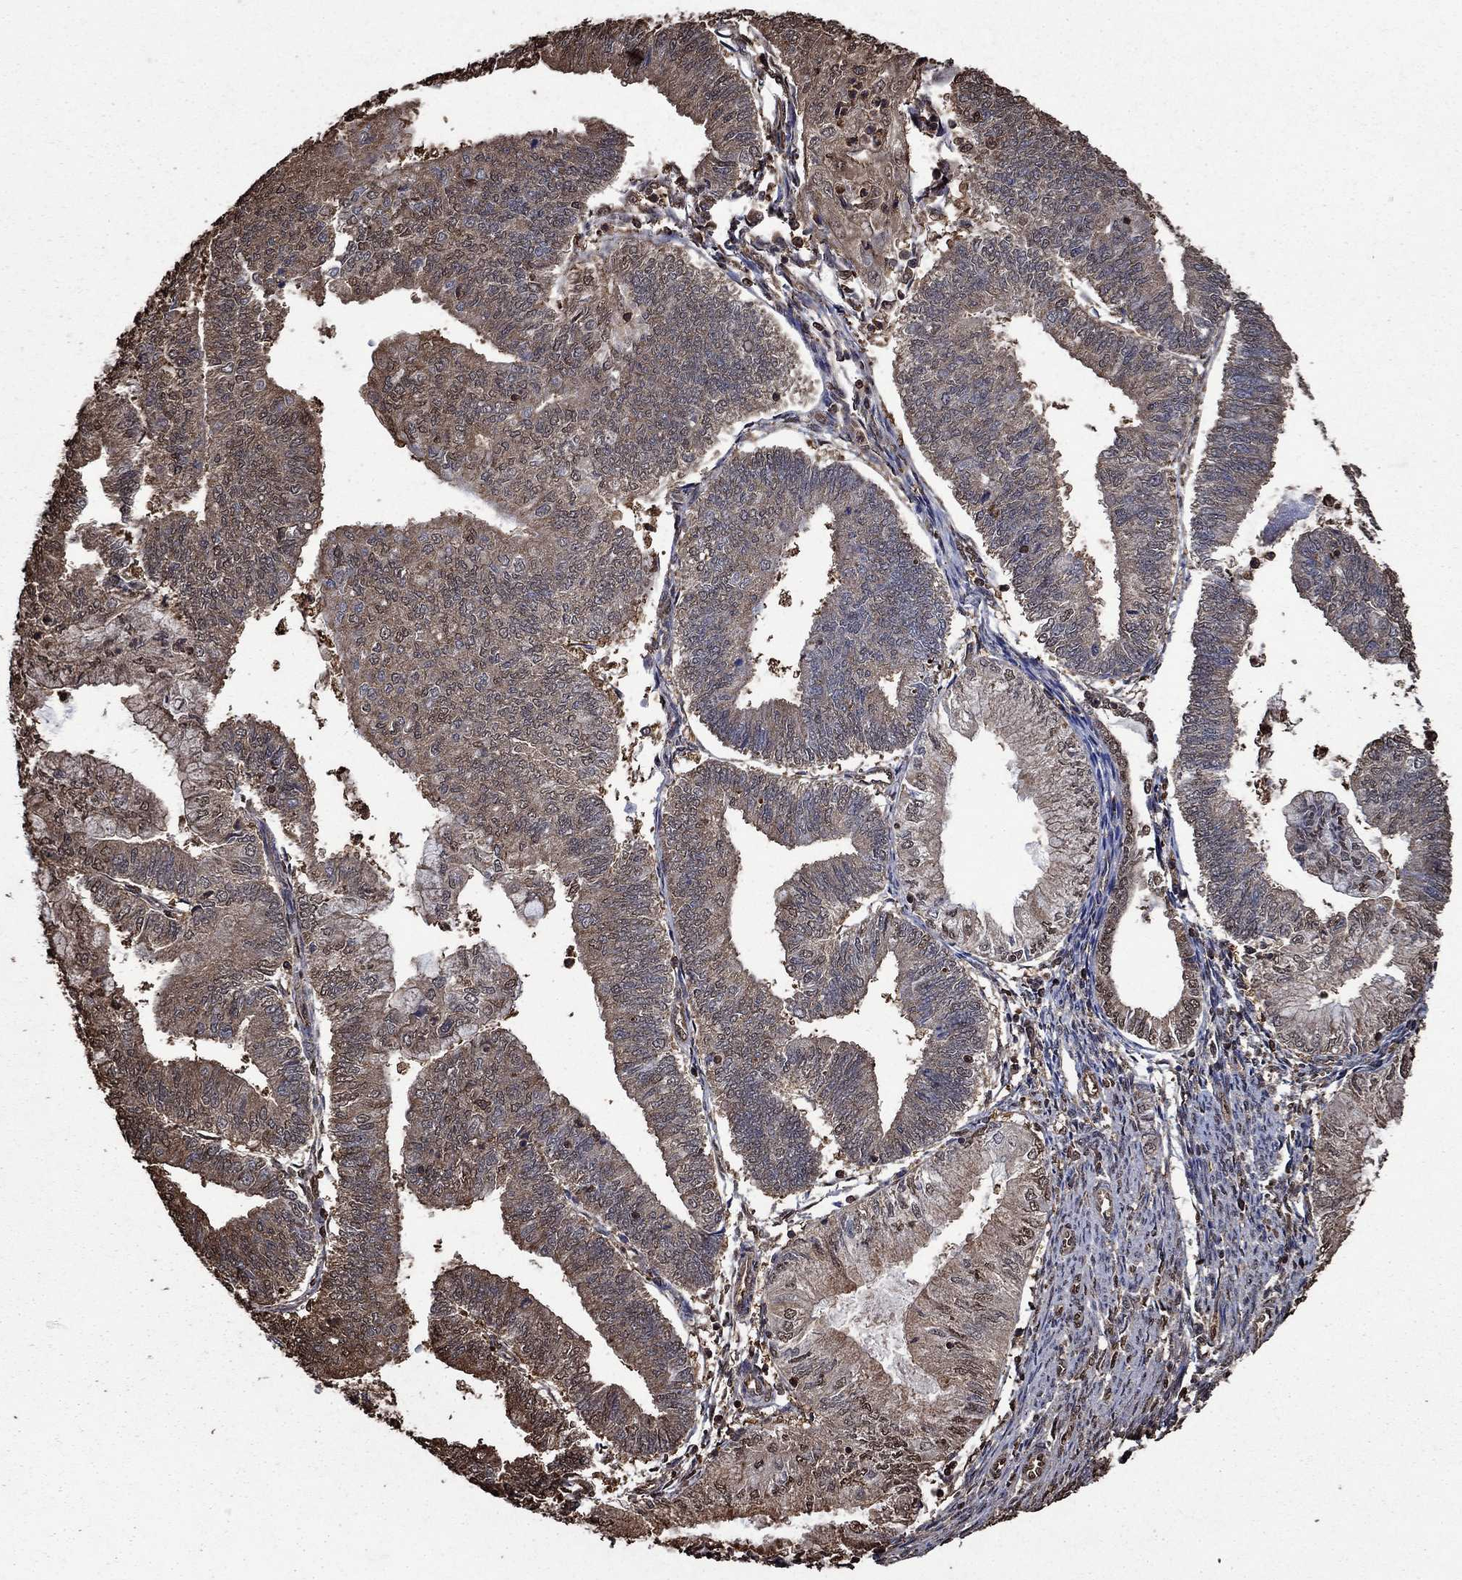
{"staining": {"intensity": "weak", "quantity": "<25%", "location": "cytoplasmic/membranous"}, "tissue": "endometrial cancer", "cell_type": "Tumor cells", "image_type": "cancer", "snomed": [{"axis": "morphology", "description": "Adenocarcinoma, NOS"}, {"axis": "topography", "description": "Endometrium"}], "caption": "IHC photomicrograph of adenocarcinoma (endometrial) stained for a protein (brown), which demonstrates no positivity in tumor cells.", "gene": "GAPDH", "patient": {"sex": "female", "age": 59}}